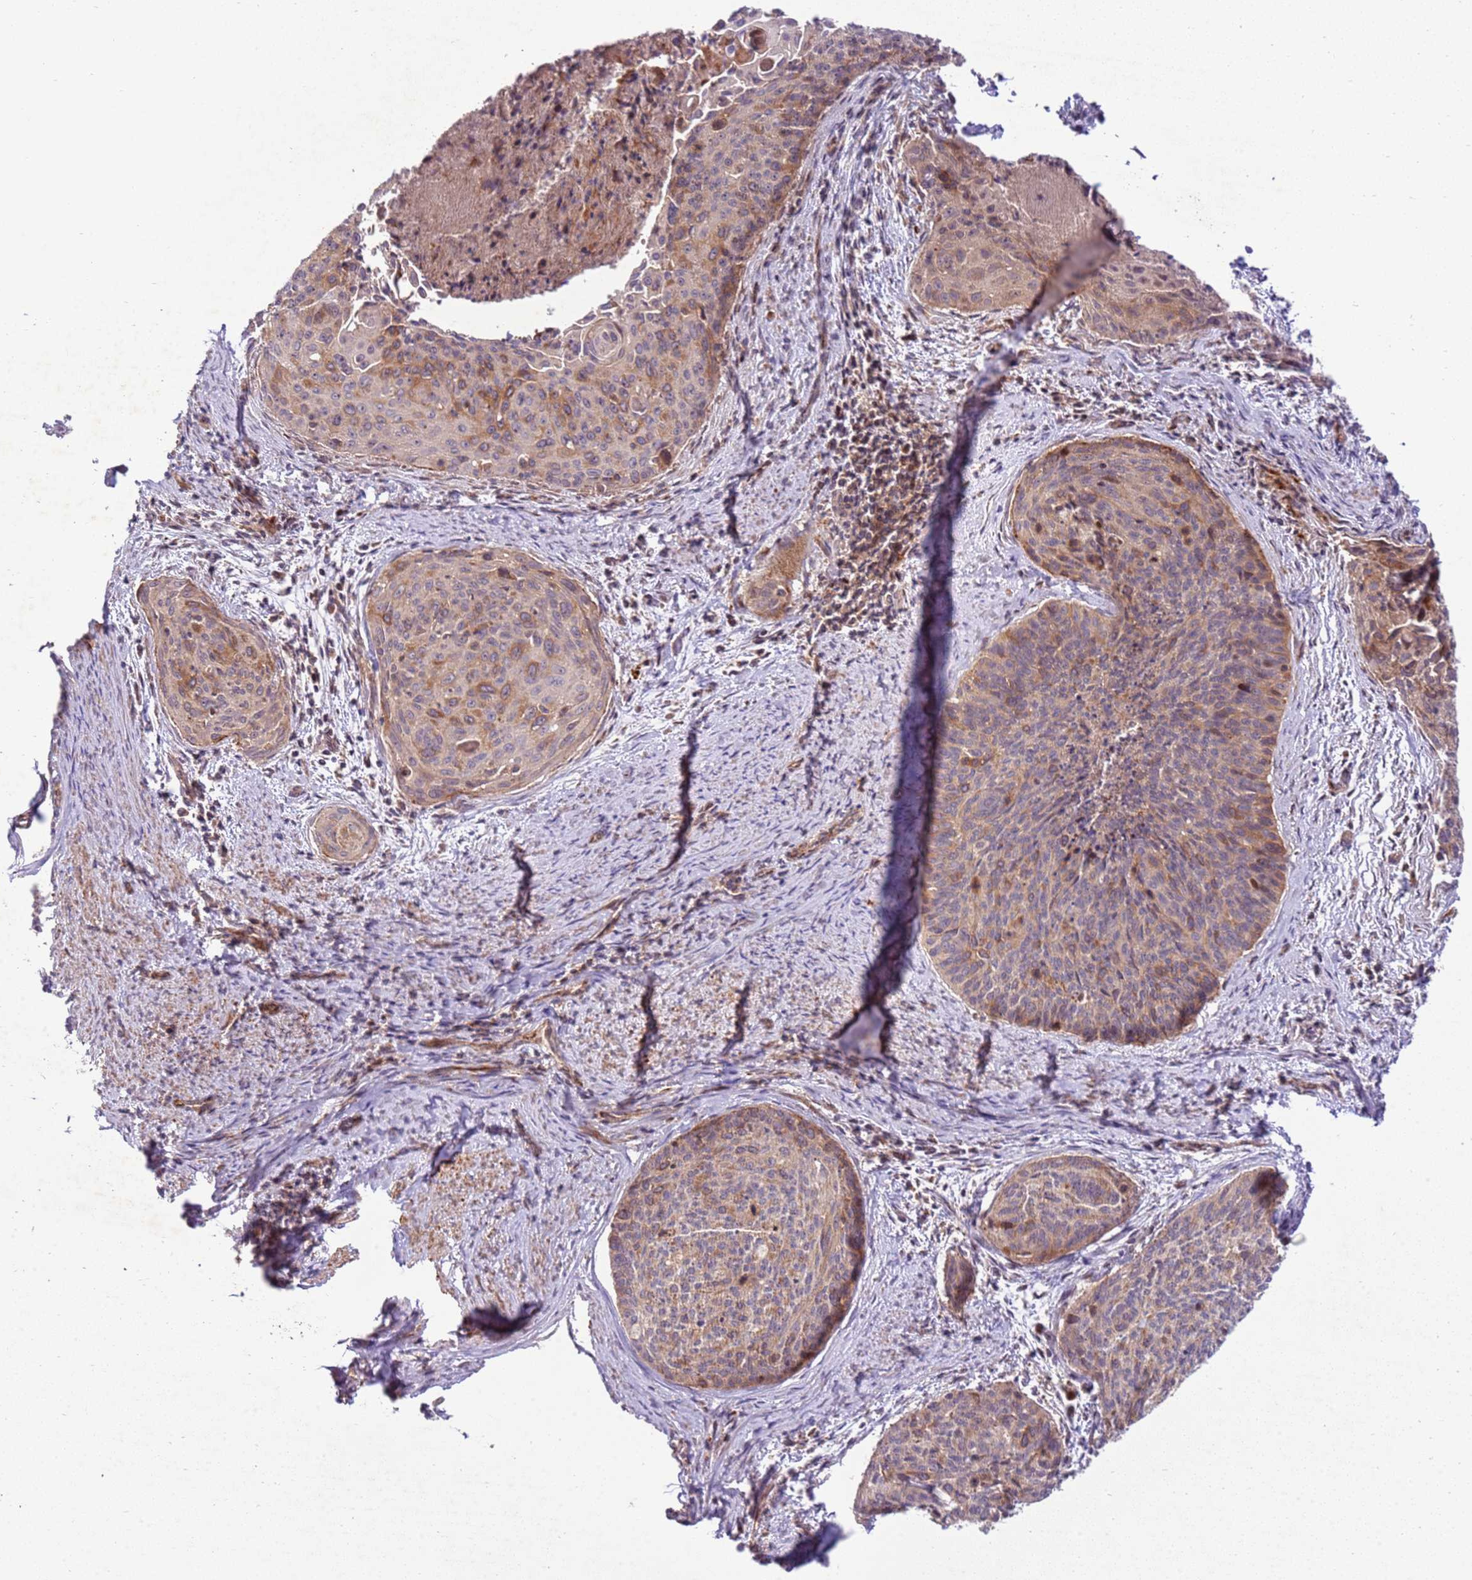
{"staining": {"intensity": "moderate", "quantity": "<25%", "location": "cytoplasmic/membranous"}, "tissue": "cervical cancer", "cell_type": "Tumor cells", "image_type": "cancer", "snomed": [{"axis": "morphology", "description": "Squamous cell carcinoma, NOS"}, {"axis": "topography", "description": "Cervix"}], "caption": "Cervical cancer tissue reveals moderate cytoplasmic/membranous expression in about <25% of tumor cells, visualized by immunohistochemistry.", "gene": "ZNF624", "patient": {"sex": "female", "age": 55}}